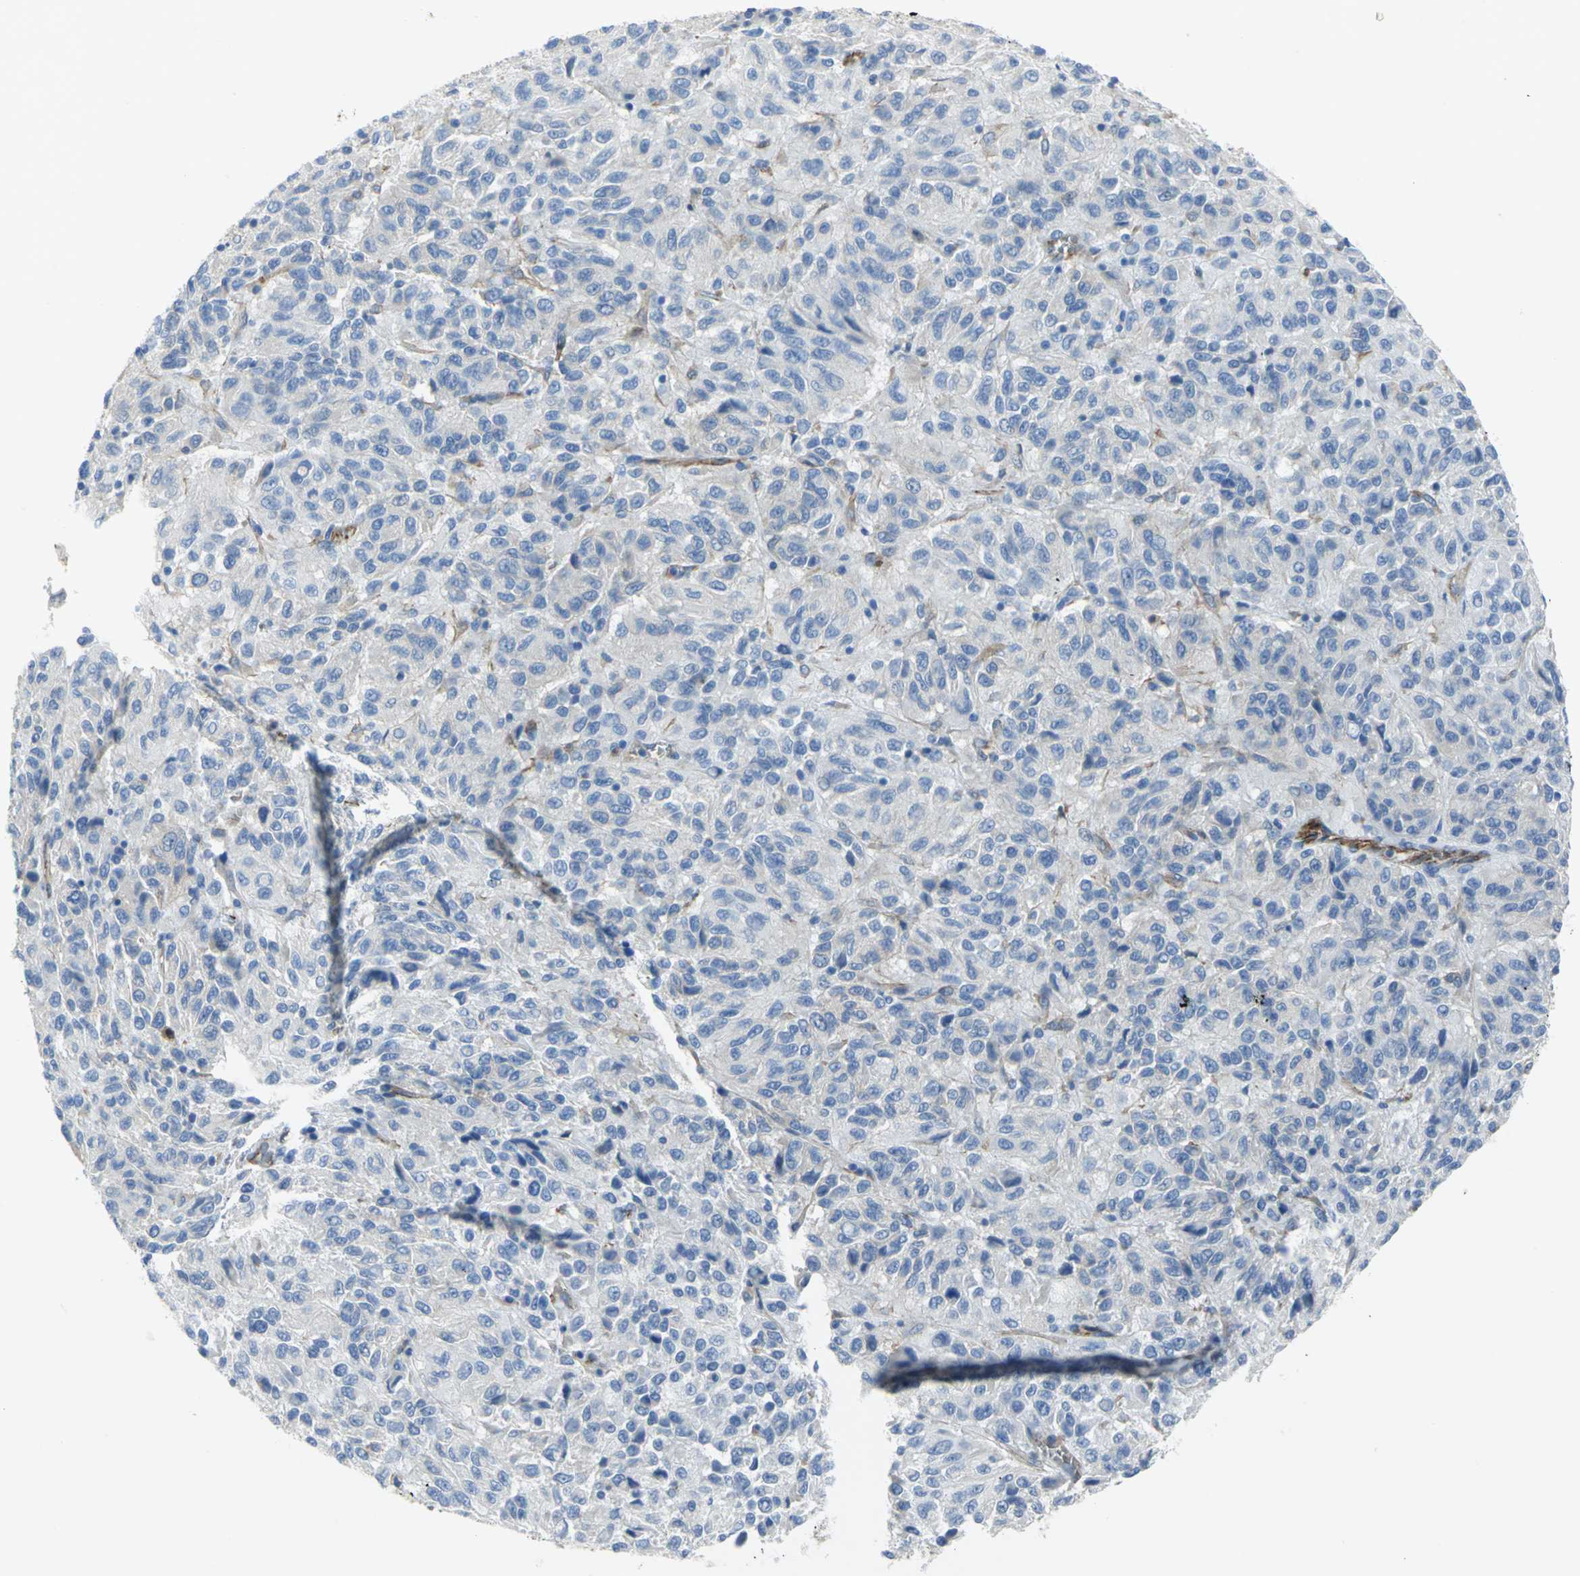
{"staining": {"intensity": "negative", "quantity": "none", "location": "none"}, "tissue": "melanoma", "cell_type": "Tumor cells", "image_type": "cancer", "snomed": [{"axis": "morphology", "description": "Malignant melanoma, Metastatic site"}, {"axis": "topography", "description": "Lung"}], "caption": "This is an immunohistochemistry (IHC) micrograph of human malignant melanoma (metastatic site). There is no staining in tumor cells.", "gene": "FLNB", "patient": {"sex": "male", "age": 64}}